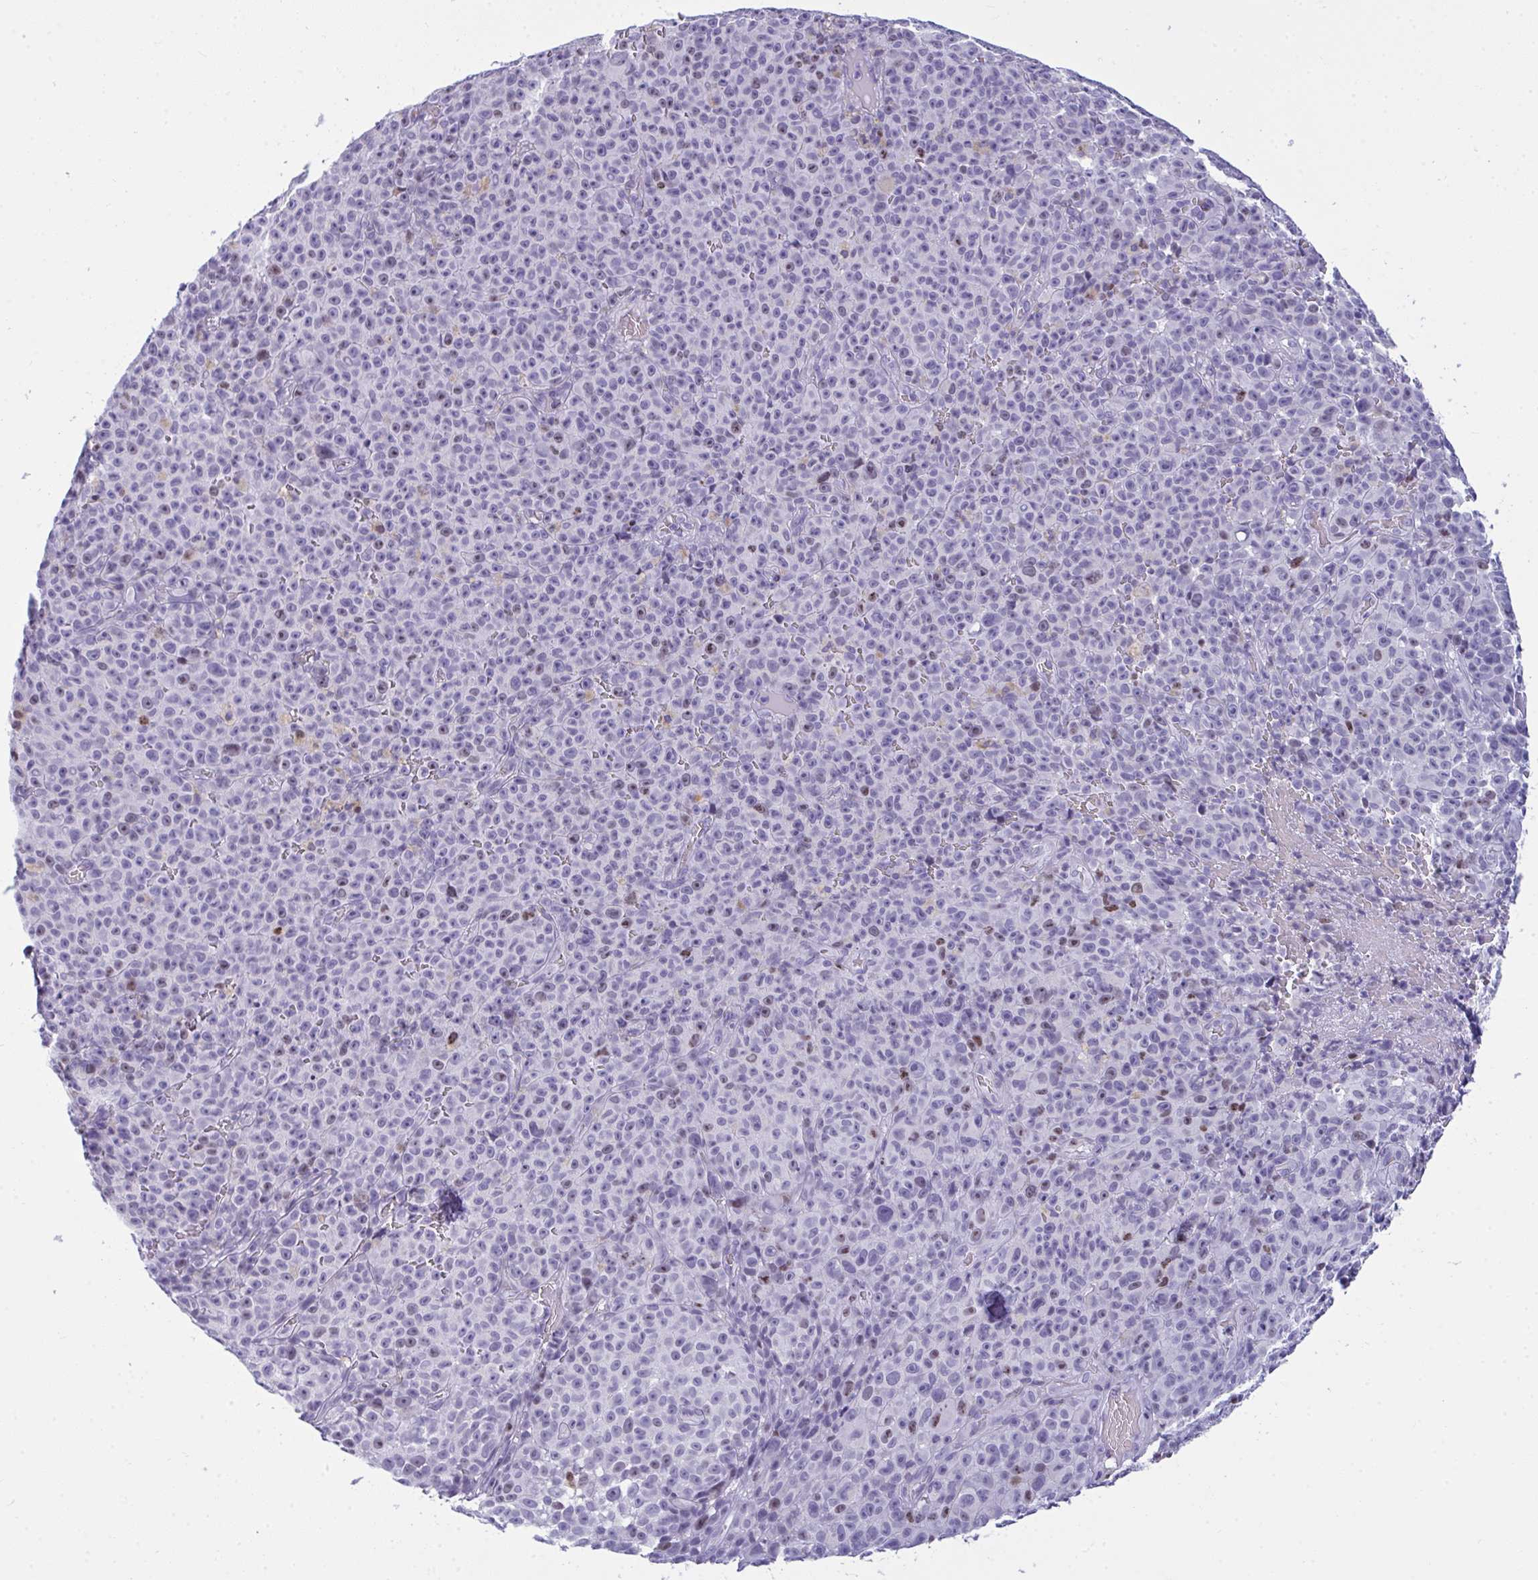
{"staining": {"intensity": "negative", "quantity": "none", "location": "none"}, "tissue": "melanoma", "cell_type": "Tumor cells", "image_type": "cancer", "snomed": [{"axis": "morphology", "description": "Malignant melanoma, NOS"}, {"axis": "topography", "description": "Skin"}], "caption": "Immunohistochemistry (IHC) of human melanoma displays no positivity in tumor cells. (DAB (3,3'-diaminobenzidine) IHC visualized using brightfield microscopy, high magnification).", "gene": "SUZ12", "patient": {"sex": "female", "age": 82}}